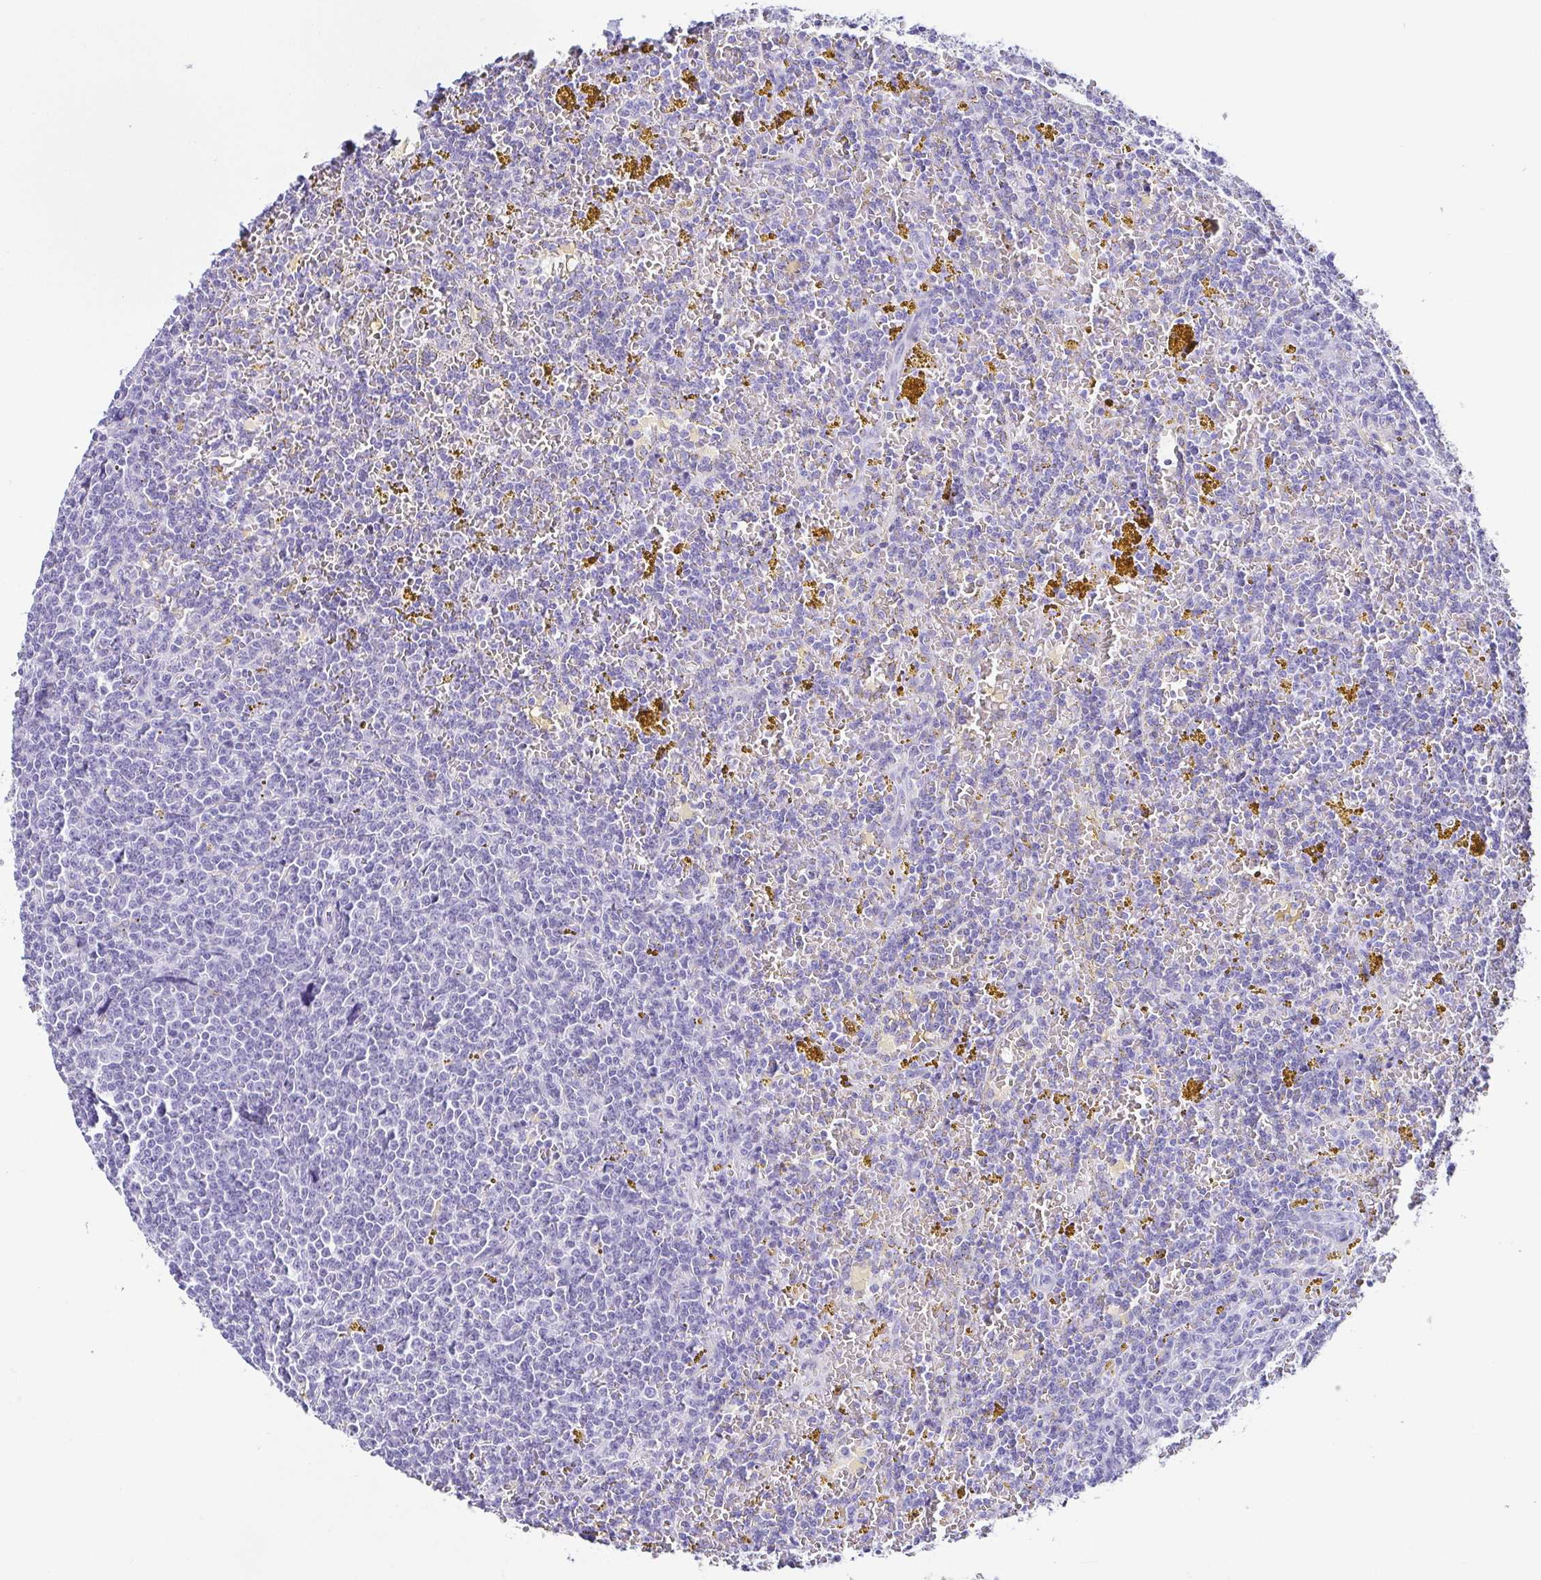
{"staining": {"intensity": "negative", "quantity": "none", "location": "none"}, "tissue": "lymphoma", "cell_type": "Tumor cells", "image_type": "cancer", "snomed": [{"axis": "morphology", "description": "Malignant lymphoma, non-Hodgkin's type, Low grade"}, {"axis": "topography", "description": "Spleen"}, {"axis": "topography", "description": "Lymph node"}], "caption": "Tumor cells show no significant expression in lymphoma.", "gene": "CD164L2", "patient": {"sex": "female", "age": 66}}